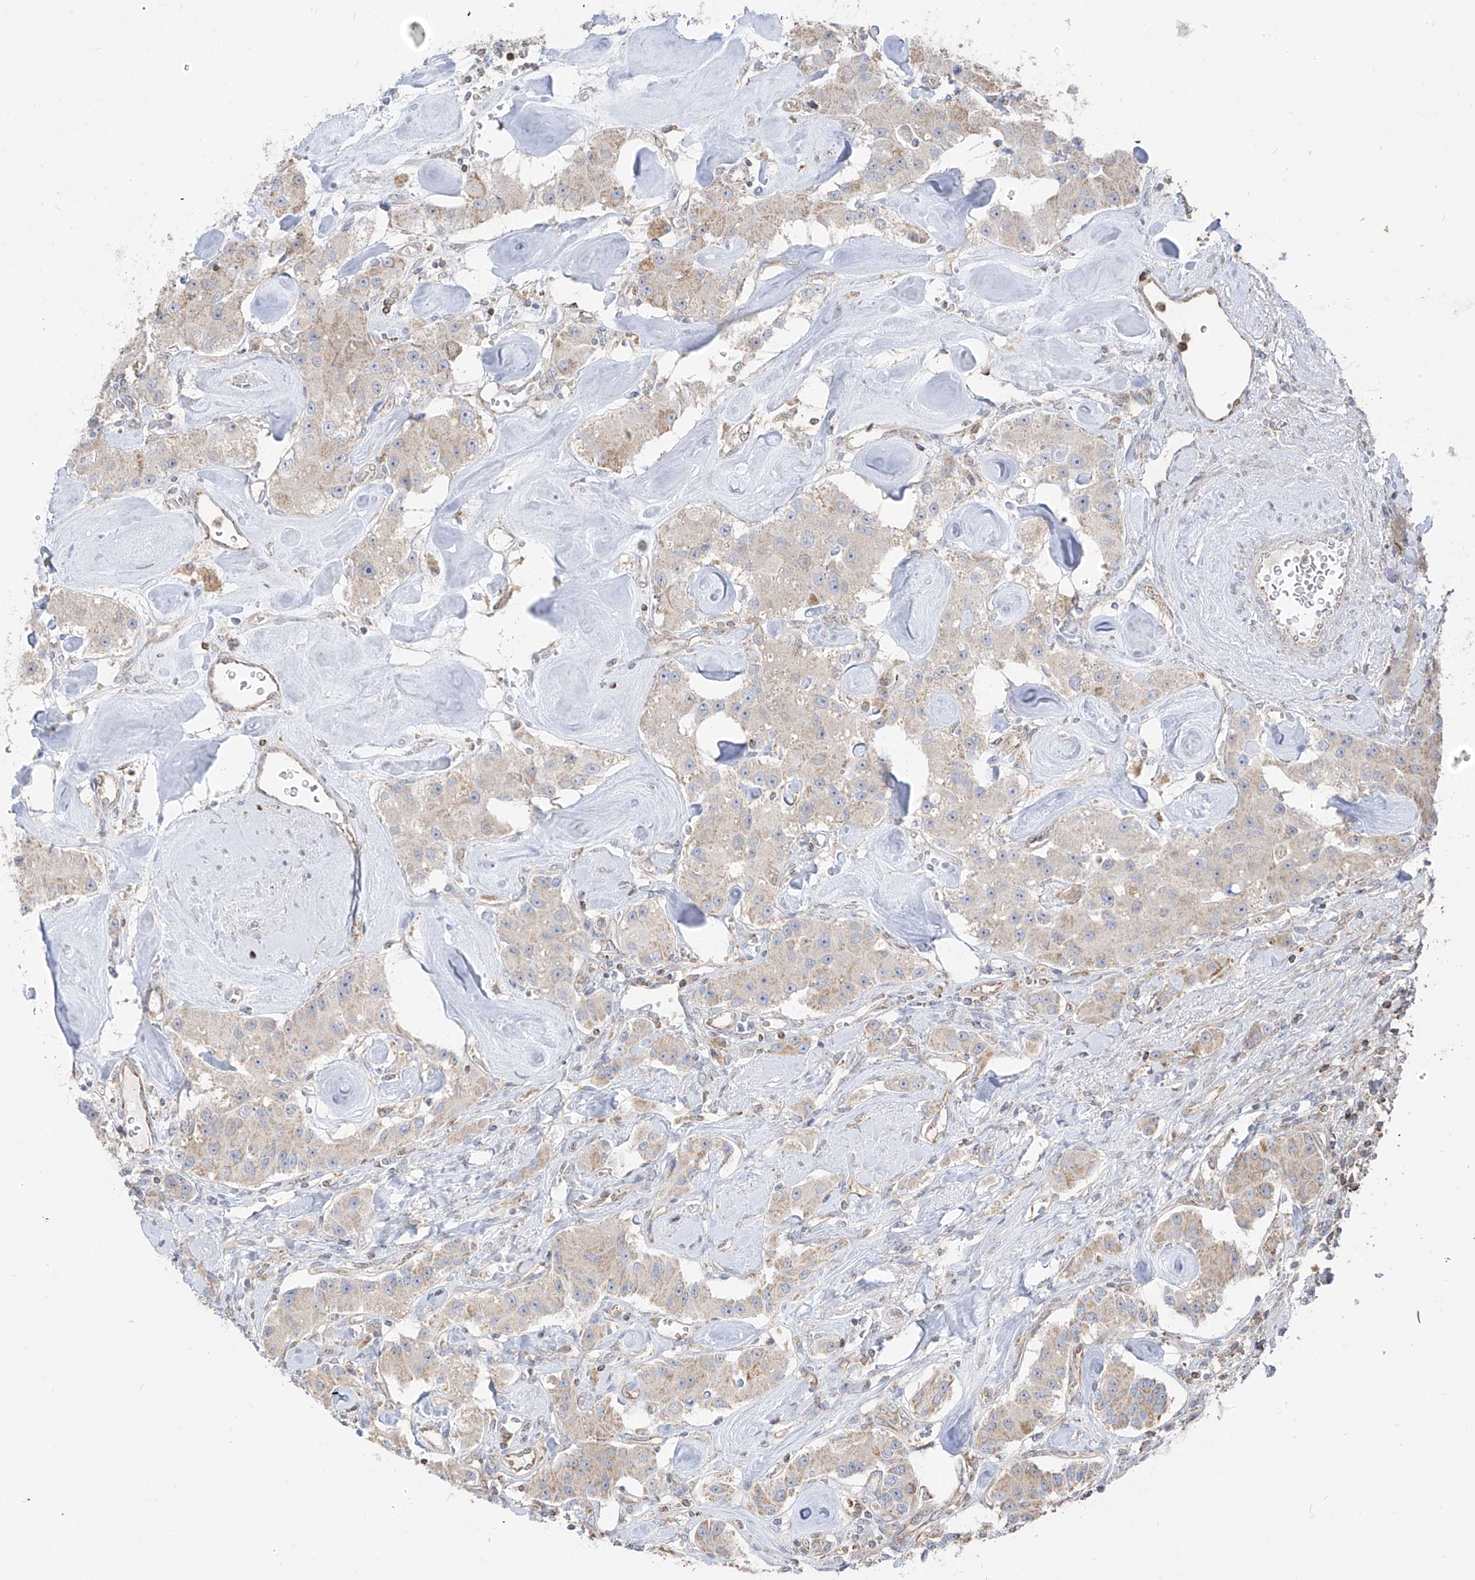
{"staining": {"intensity": "weak", "quantity": "<25%", "location": "cytoplasmic/membranous"}, "tissue": "carcinoid", "cell_type": "Tumor cells", "image_type": "cancer", "snomed": [{"axis": "morphology", "description": "Carcinoid, malignant, NOS"}, {"axis": "topography", "description": "Pancreas"}], "caption": "An immunohistochemistry (IHC) photomicrograph of carcinoid is shown. There is no staining in tumor cells of carcinoid.", "gene": "ETHE1", "patient": {"sex": "male", "age": 41}}